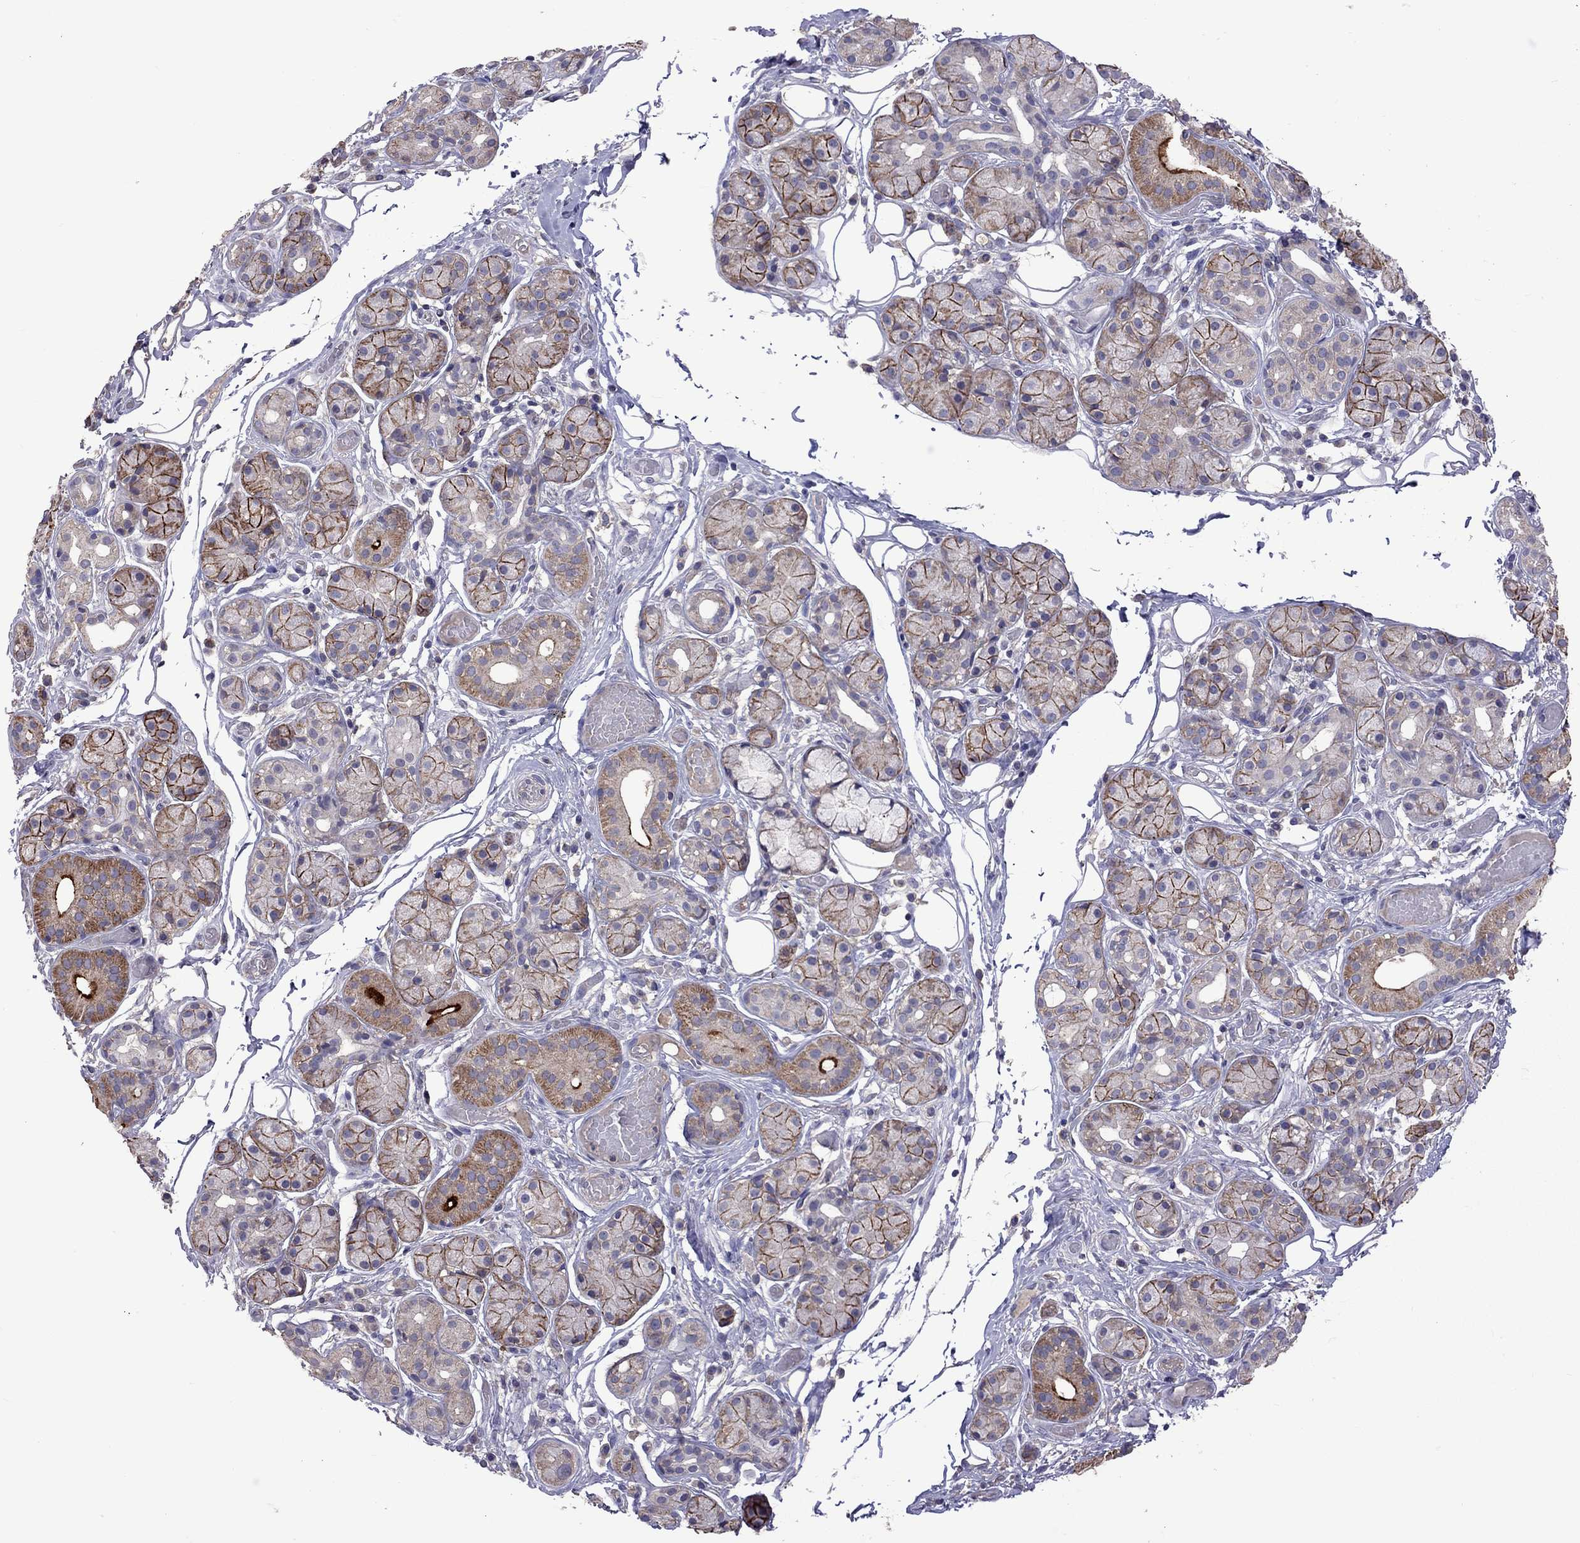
{"staining": {"intensity": "strong", "quantity": "<25%", "location": "cytoplasmic/membranous"}, "tissue": "salivary gland", "cell_type": "Glandular cells", "image_type": "normal", "snomed": [{"axis": "morphology", "description": "Normal tissue, NOS"}, {"axis": "topography", "description": "Salivary gland"}, {"axis": "topography", "description": "Peripheral nerve tissue"}], "caption": "Immunohistochemistry (IHC) image of unremarkable human salivary gland stained for a protein (brown), which displays medium levels of strong cytoplasmic/membranous expression in about <25% of glandular cells.", "gene": "RTP5", "patient": {"sex": "male", "age": 71}}